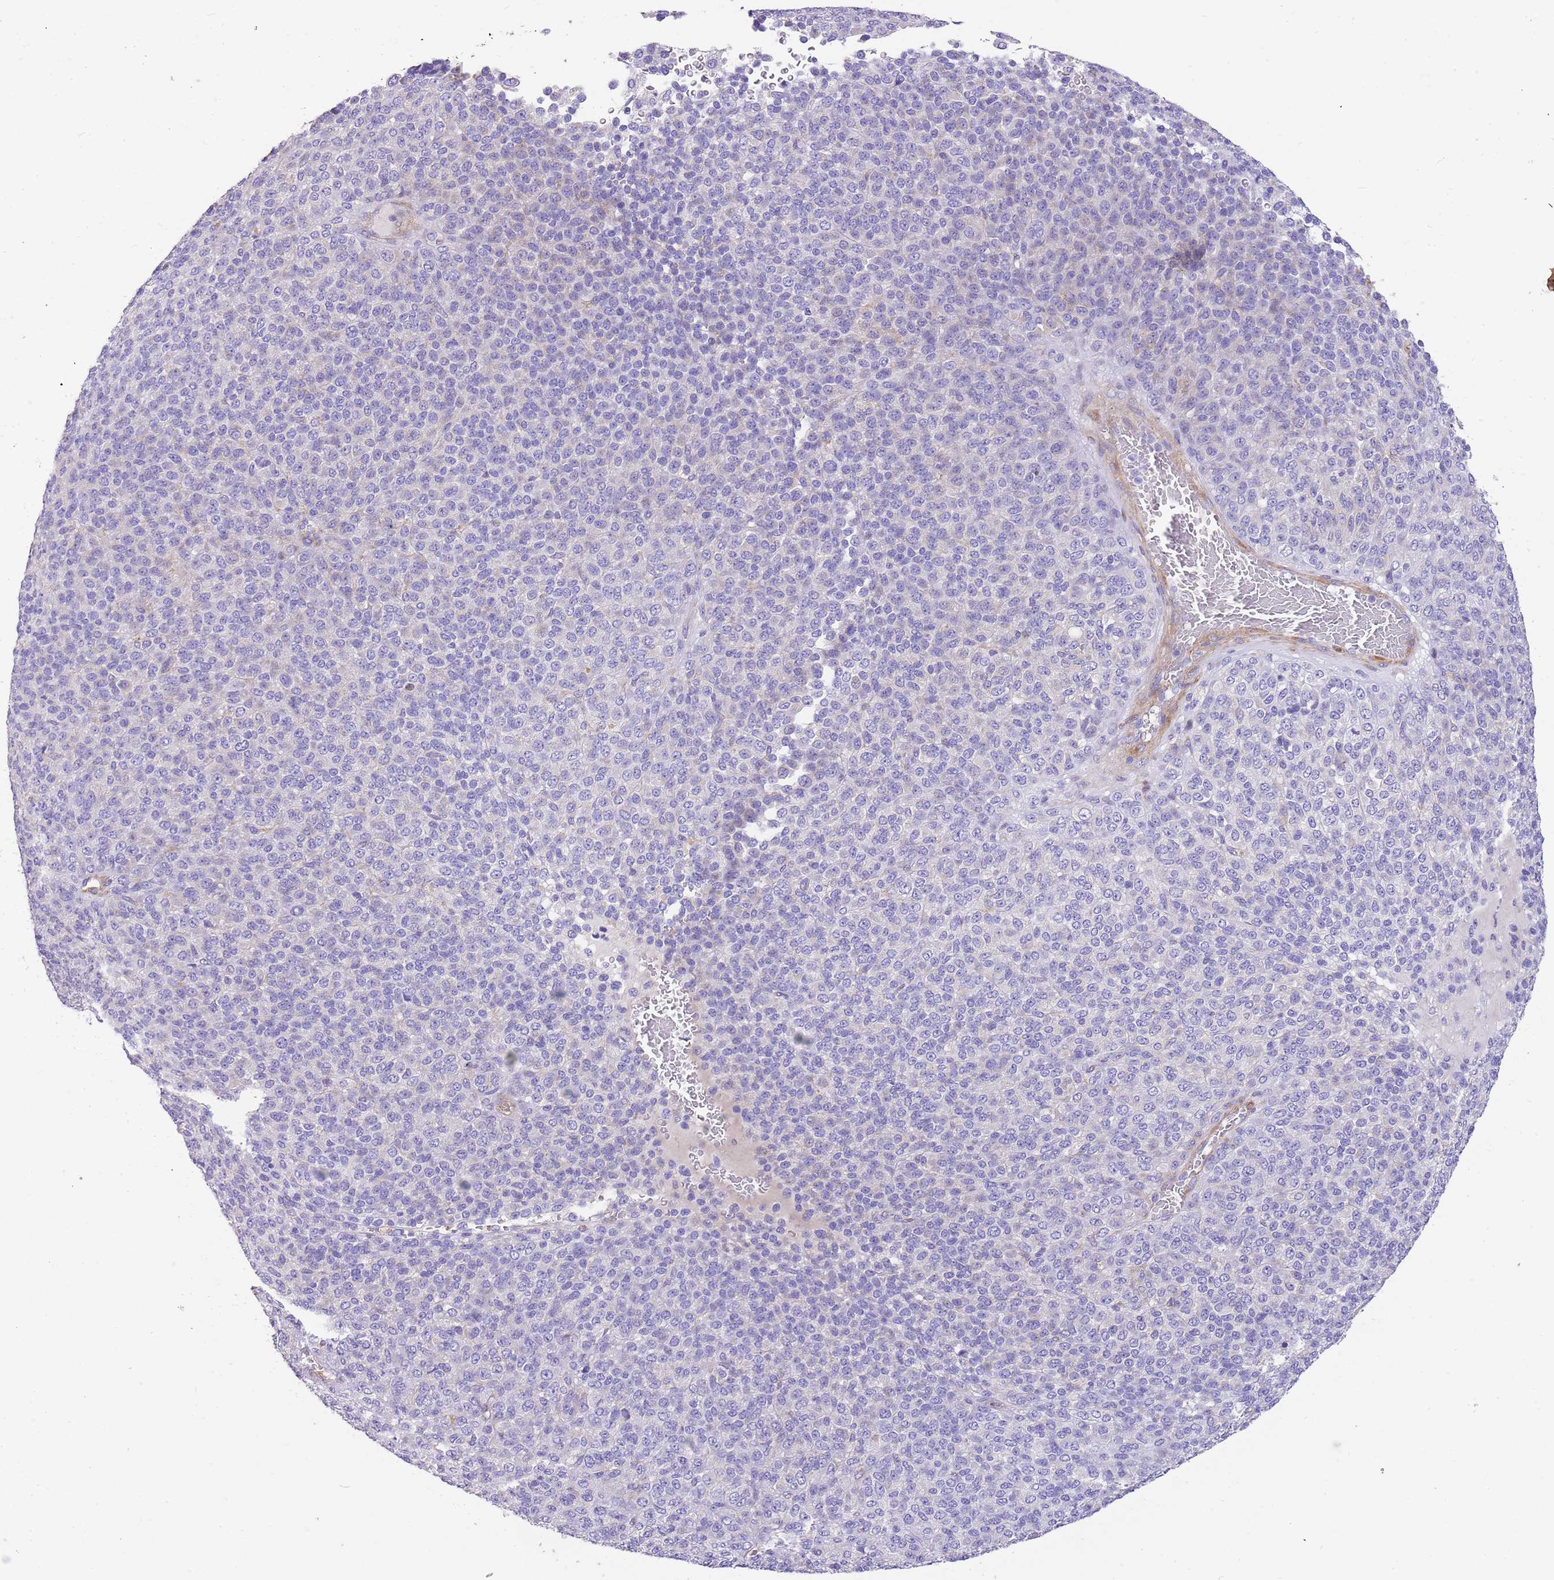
{"staining": {"intensity": "negative", "quantity": "none", "location": "none"}, "tissue": "melanoma", "cell_type": "Tumor cells", "image_type": "cancer", "snomed": [{"axis": "morphology", "description": "Malignant melanoma, Metastatic site"}, {"axis": "topography", "description": "Brain"}], "caption": "Tumor cells show no significant protein positivity in malignant melanoma (metastatic site).", "gene": "SERINC3", "patient": {"sex": "female", "age": 56}}